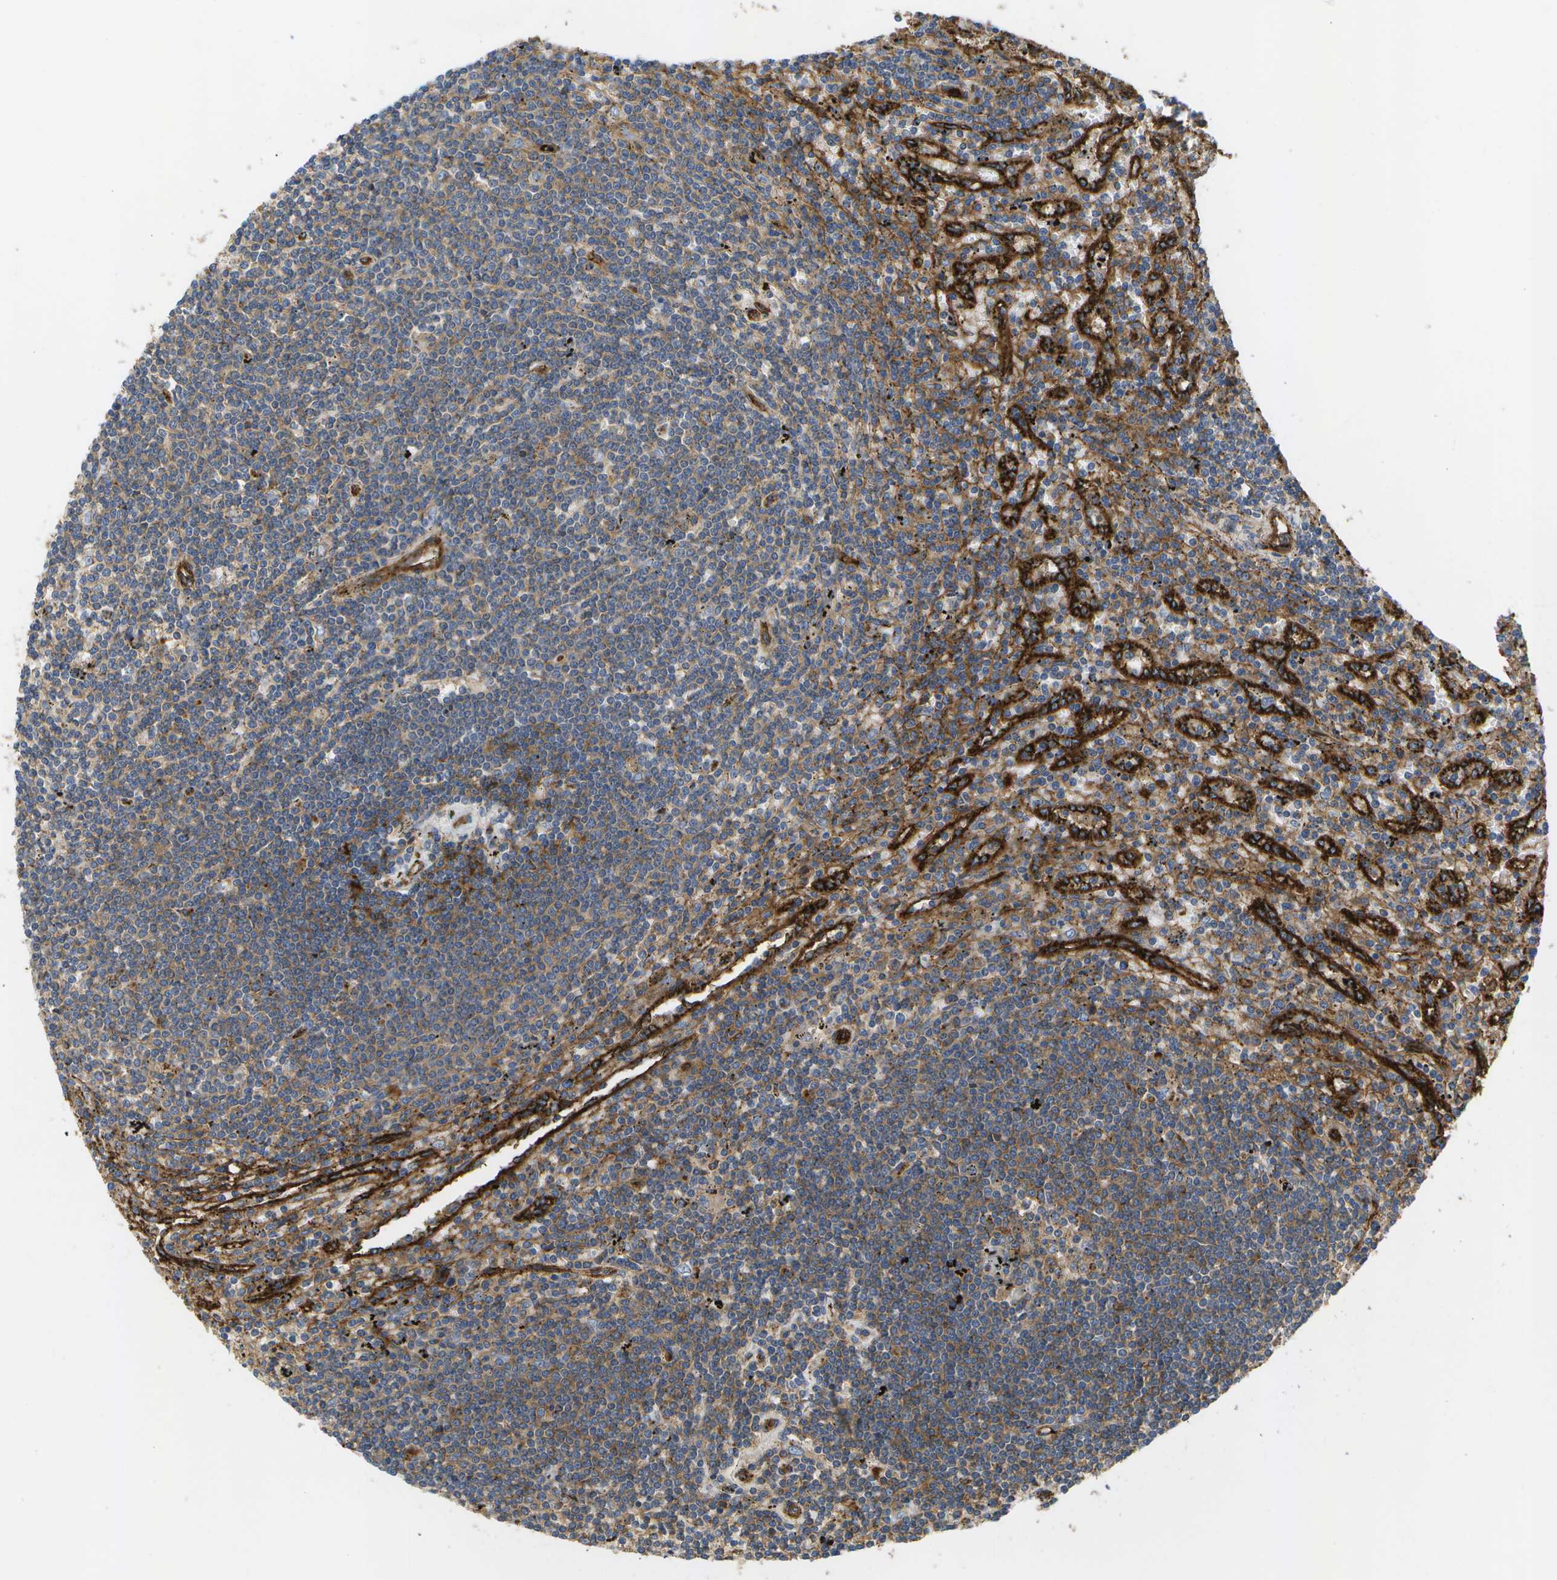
{"staining": {"intensity": "weak", "quantity": "25%-75%", "location": "cytoplasmic/membranous"}, "tissue": "lymphoma", "cell_type": "Tumor cells", "image_type": "cancer", "snomed": [{"axis": "morphology", "description": "Malignant lymphoma, non-Hodgkin's type, Low grade"}, {"axis": "topography", "description": "Spleen"}], "caption": "Protein staining shows weak cytoplasmic/membranous expression in about 25%-75% of tumor cells in lymphoma.", "gene": "BST2", "patient": {"sex": "male", "age": 76}}